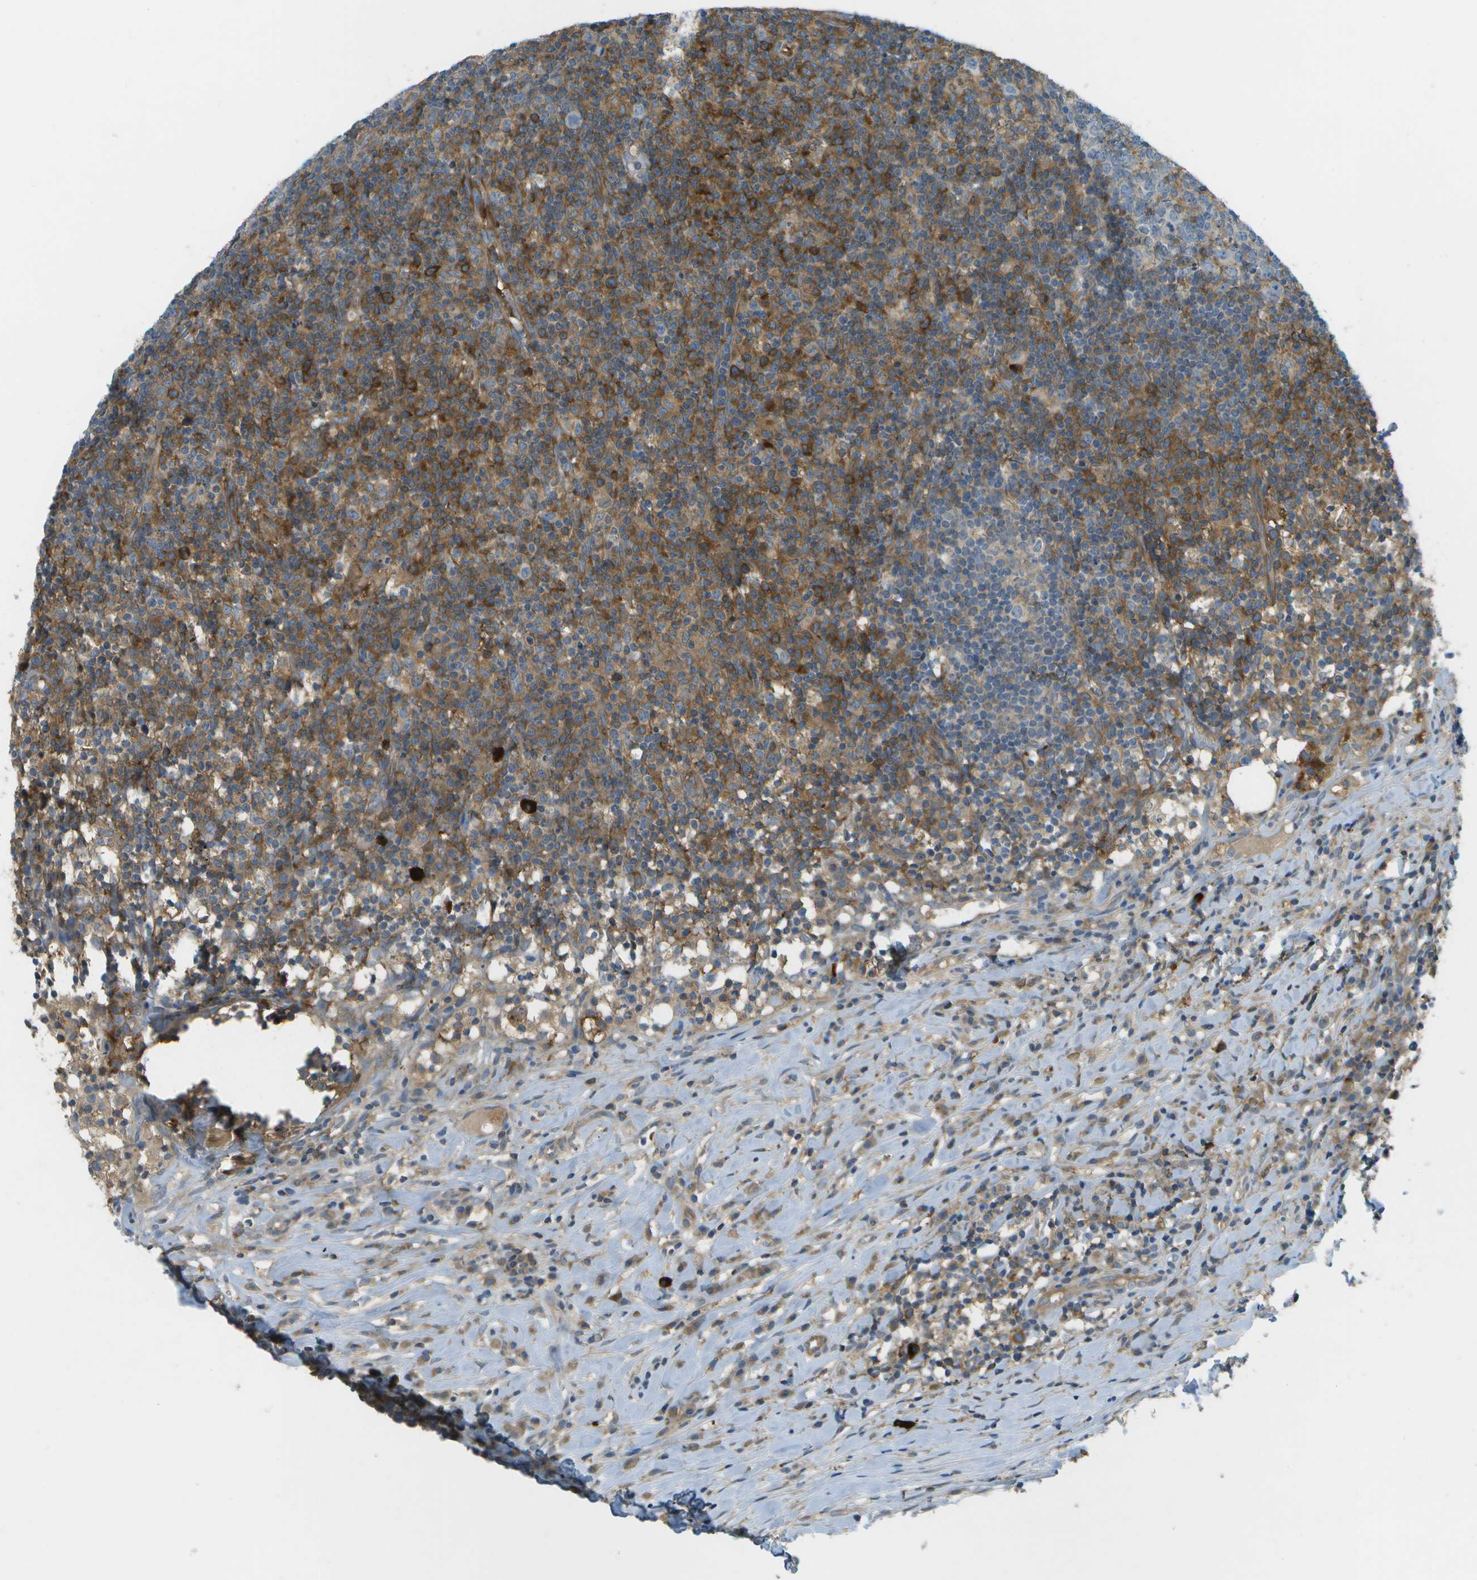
{"staining": {"intensity": "weak", "quantity": "<25%", "location": "cytoplasmic/membranous"}, "tissue": "lymph node", "cell_type": "Germinal center cells", "image_type": "normal", "snomed": [{"axis": "morphology", "description": "Normal tissue, NOS"}, {"axis": "morphology", "description": "Inflammation, NOS"}, {"axis": "topography", "description": "Lymph node"}], "caption": "This is an IHC image of benign human lymph node. There is no positivity in germinal center cells.", "gene": "WNK2", "patient": {"sex": "male", "age": 55}}